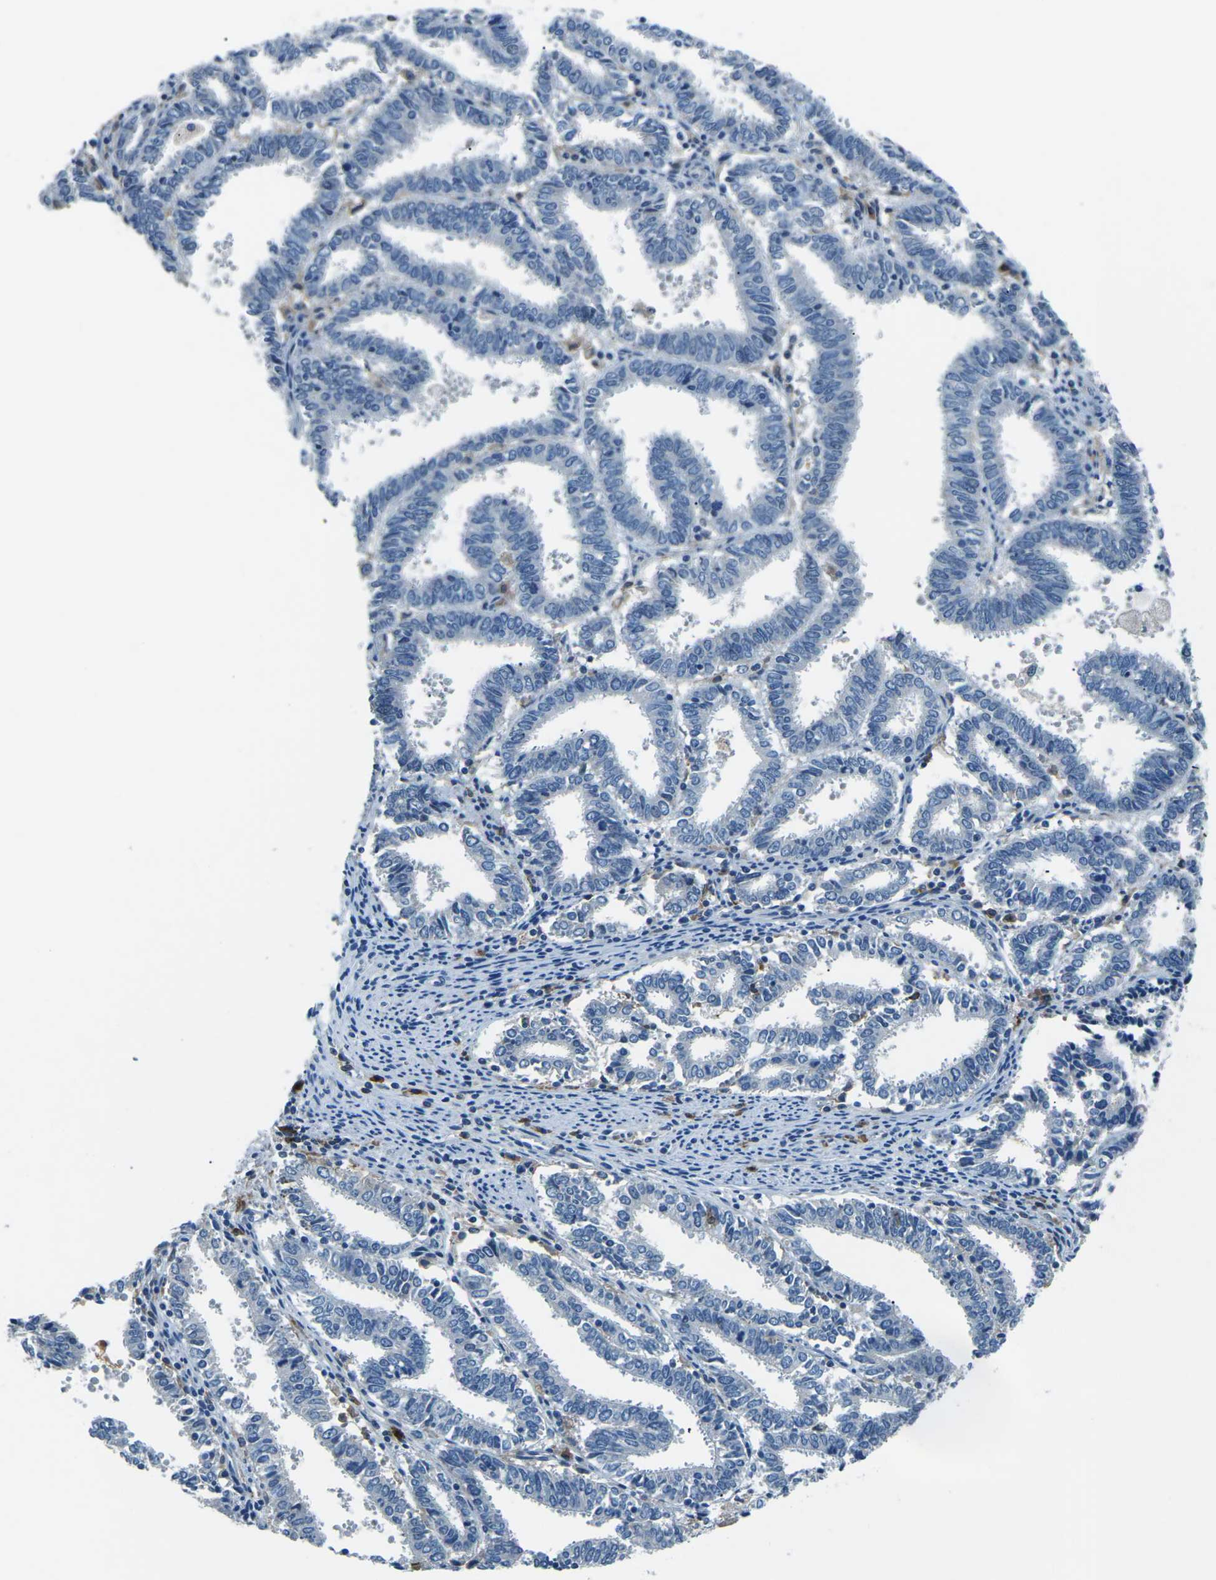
{"staining": {"intensity": "negative", "quantity": "none", "location": "none"}, "tissue": "endometrial cancer", "cell_type": "Tumor cells", "image_type": "cancer", "snomed": [{"axis": "morphology", "description": "Adenocarcinoma, NOS"}, {"axis": "topography", "description": "Uterus"}], "caption": "Immunohistochemistry of adenocarcinoma (endometrial) shows no positivity in tumor cells.", "gene": "CD1D", "patient": {"sex": "female", "age": 83}}